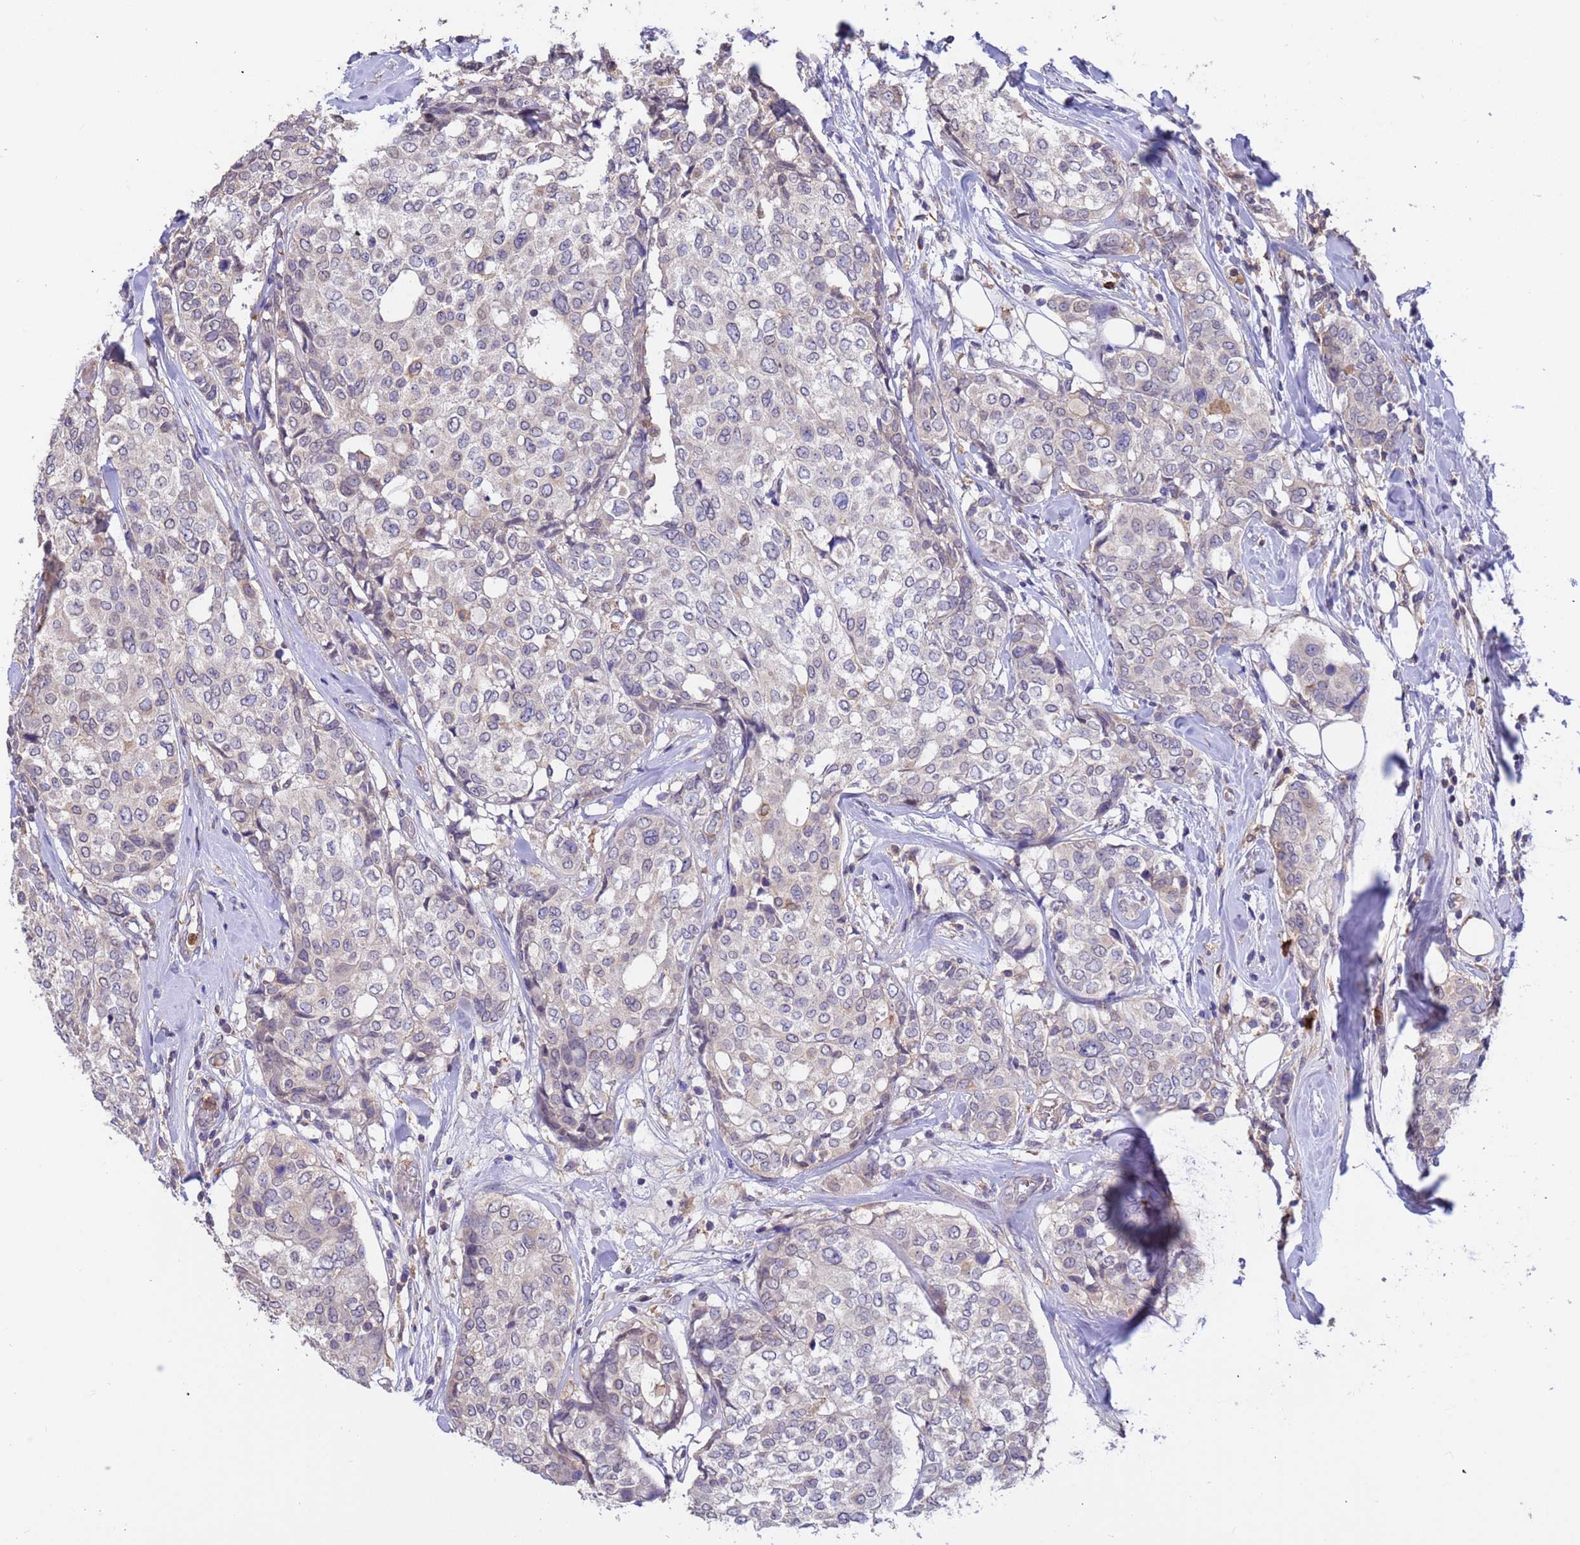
{"staining": {"intensity": "negative", "quantity": "none", "location": "none"}, "tissue": "breast cancer", "cell_type": "Tumor cells", "image_type": "cancer", "snomed": [{"axis": "morphology", "description": "Lobular carcinoma"}, {"axis": "topography", "description": "Breast"}], "caption": "Lobular carcinoma (breast) was stained to show a protein in brown. There is no significant staining in tumor cells. (DAB (3,3'-diaminobenzidine) immunohistochemistry, high magnification).", "gene": "AMPD3", "patient": {"sex": "female", "age": 51}}